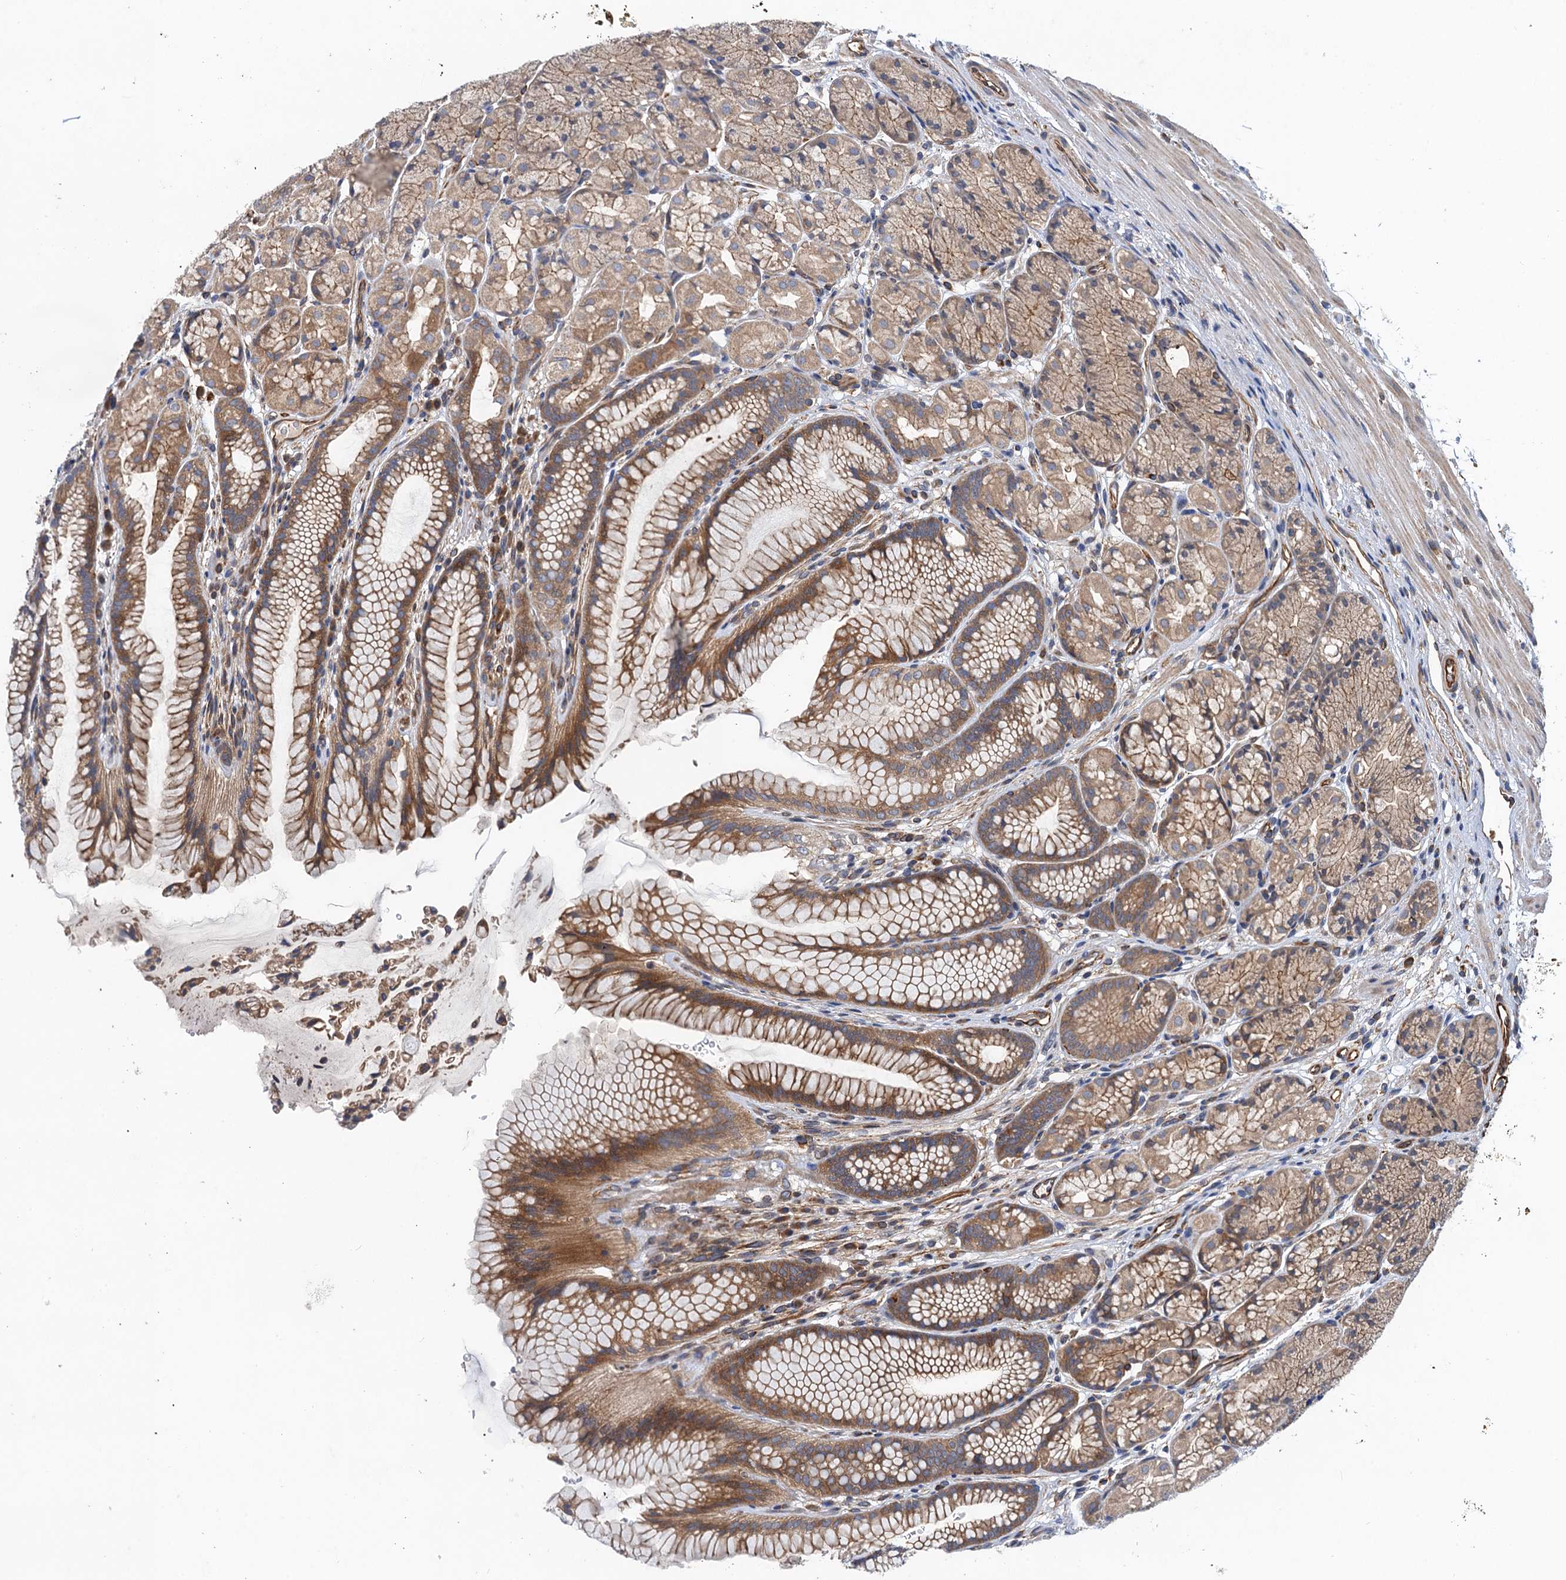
{"staining": {"intensity": "moderate", "quantity": ">75%", "location": "cytoplasmic/membranous"}, "tissue": "stomach", "cell_type": "Glandular cells", "image_type": "normal", "snomed": [{"axis": "morphology", "description": "Normal tissue, NOS"}, {"axis": "topography", "description": "Stomach"}], "caption": "High-power microscopy captured an immunohistochemistry image of normal stomach, revealing moderate cytoplasmic/membranous expression in about >75% of glandular cells.", "gene": "PJA2", "patient": {"sex": "male", "age": 63}}